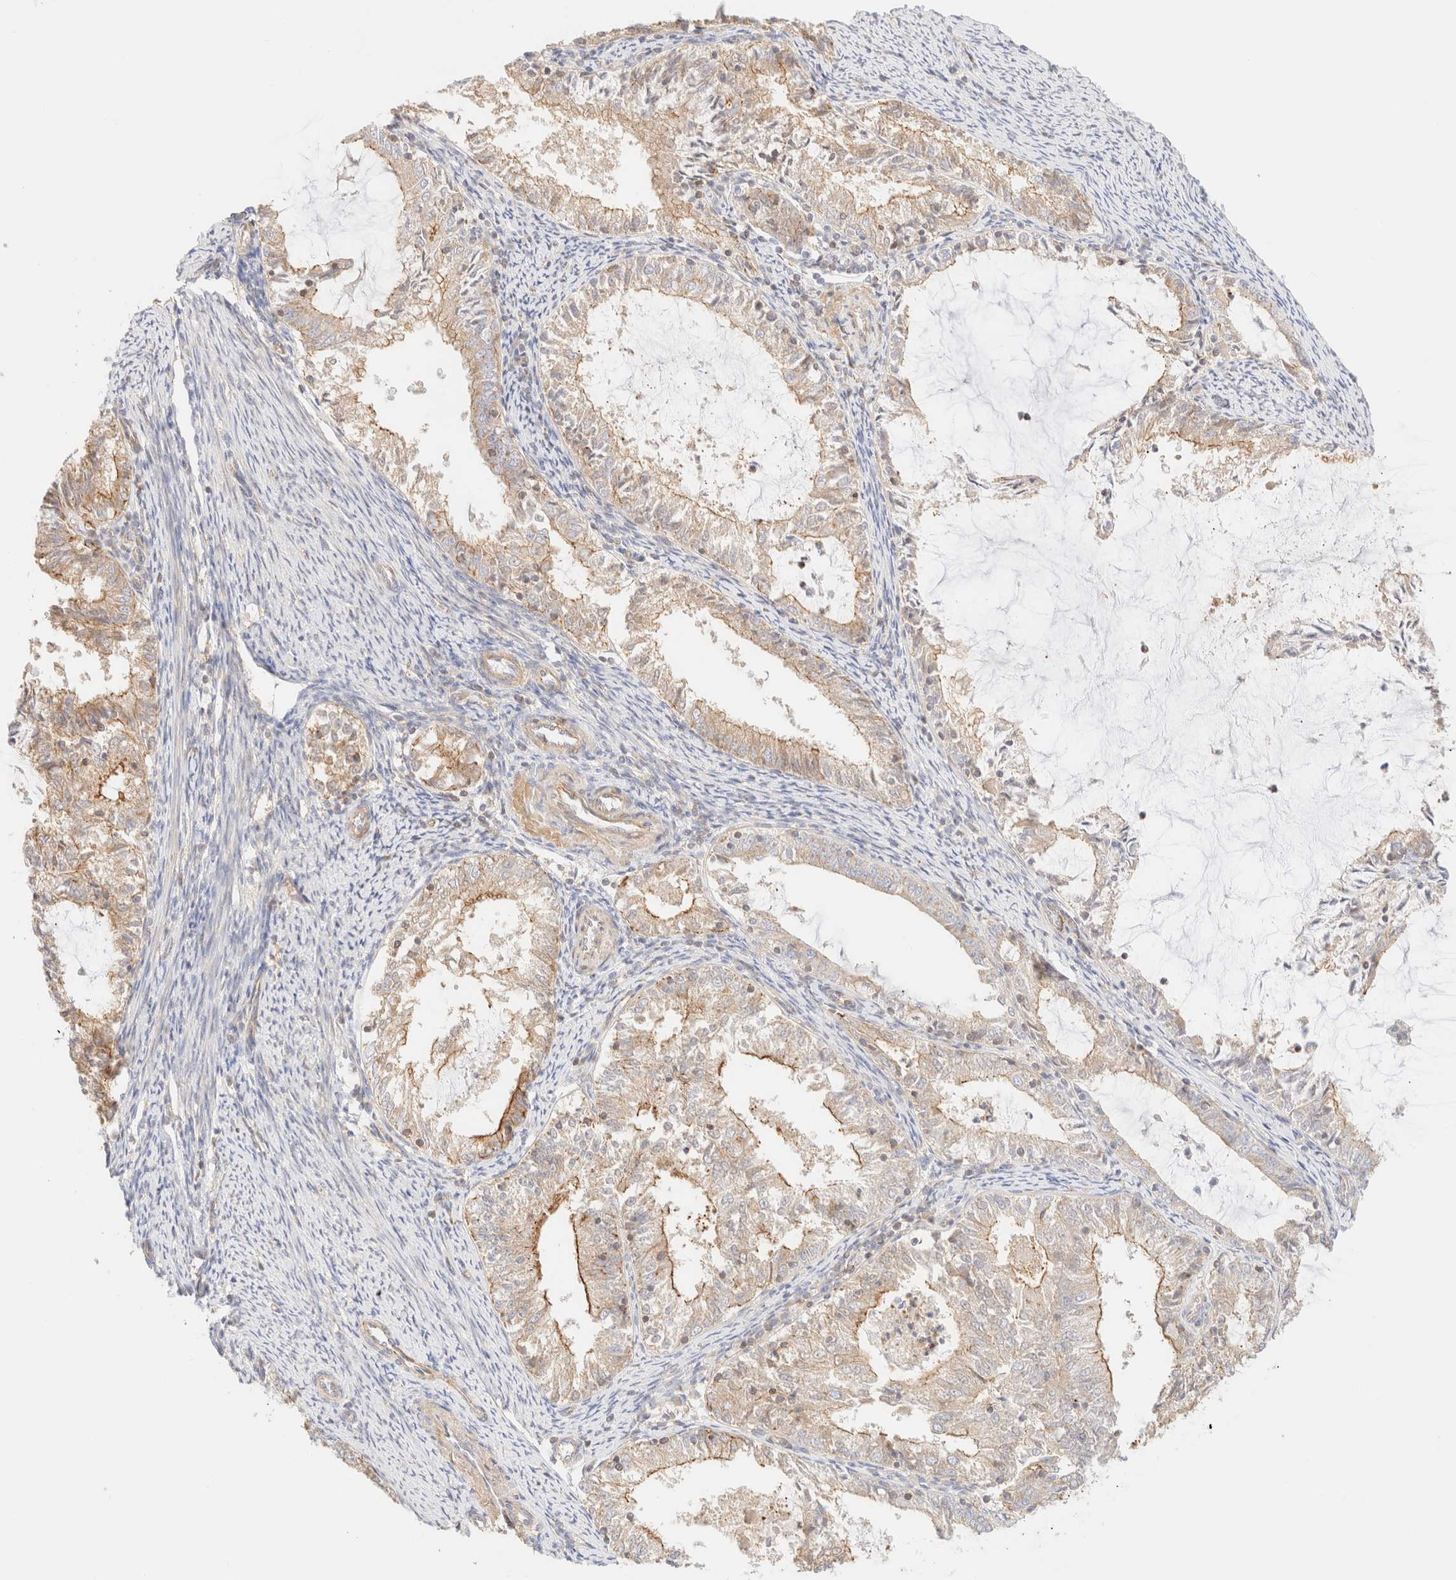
{"staining": {"intensity": "moderate", "quantity": "25%-75%", "location": "cytoplasmic/membranous"}, "tissue": "endometrial cancer", "cell_type": "Tumor cells", "image_type": "cancer", "snomed": [{"axis": "morphology", "description": "Adenocarcinoma, NOS"}, {"axis": "topography", "description": "Endometrium"}], "caption": "Immunohistochemistry (IHC) (DAB) staining of endometrial cancer (adenocarcinoma) displays moderate cytoplasmic/membranous protein expression in about 25%-75% of tumor cells.", "gene": "MYO10", "patient": {"sex": "female", "age": 57}}